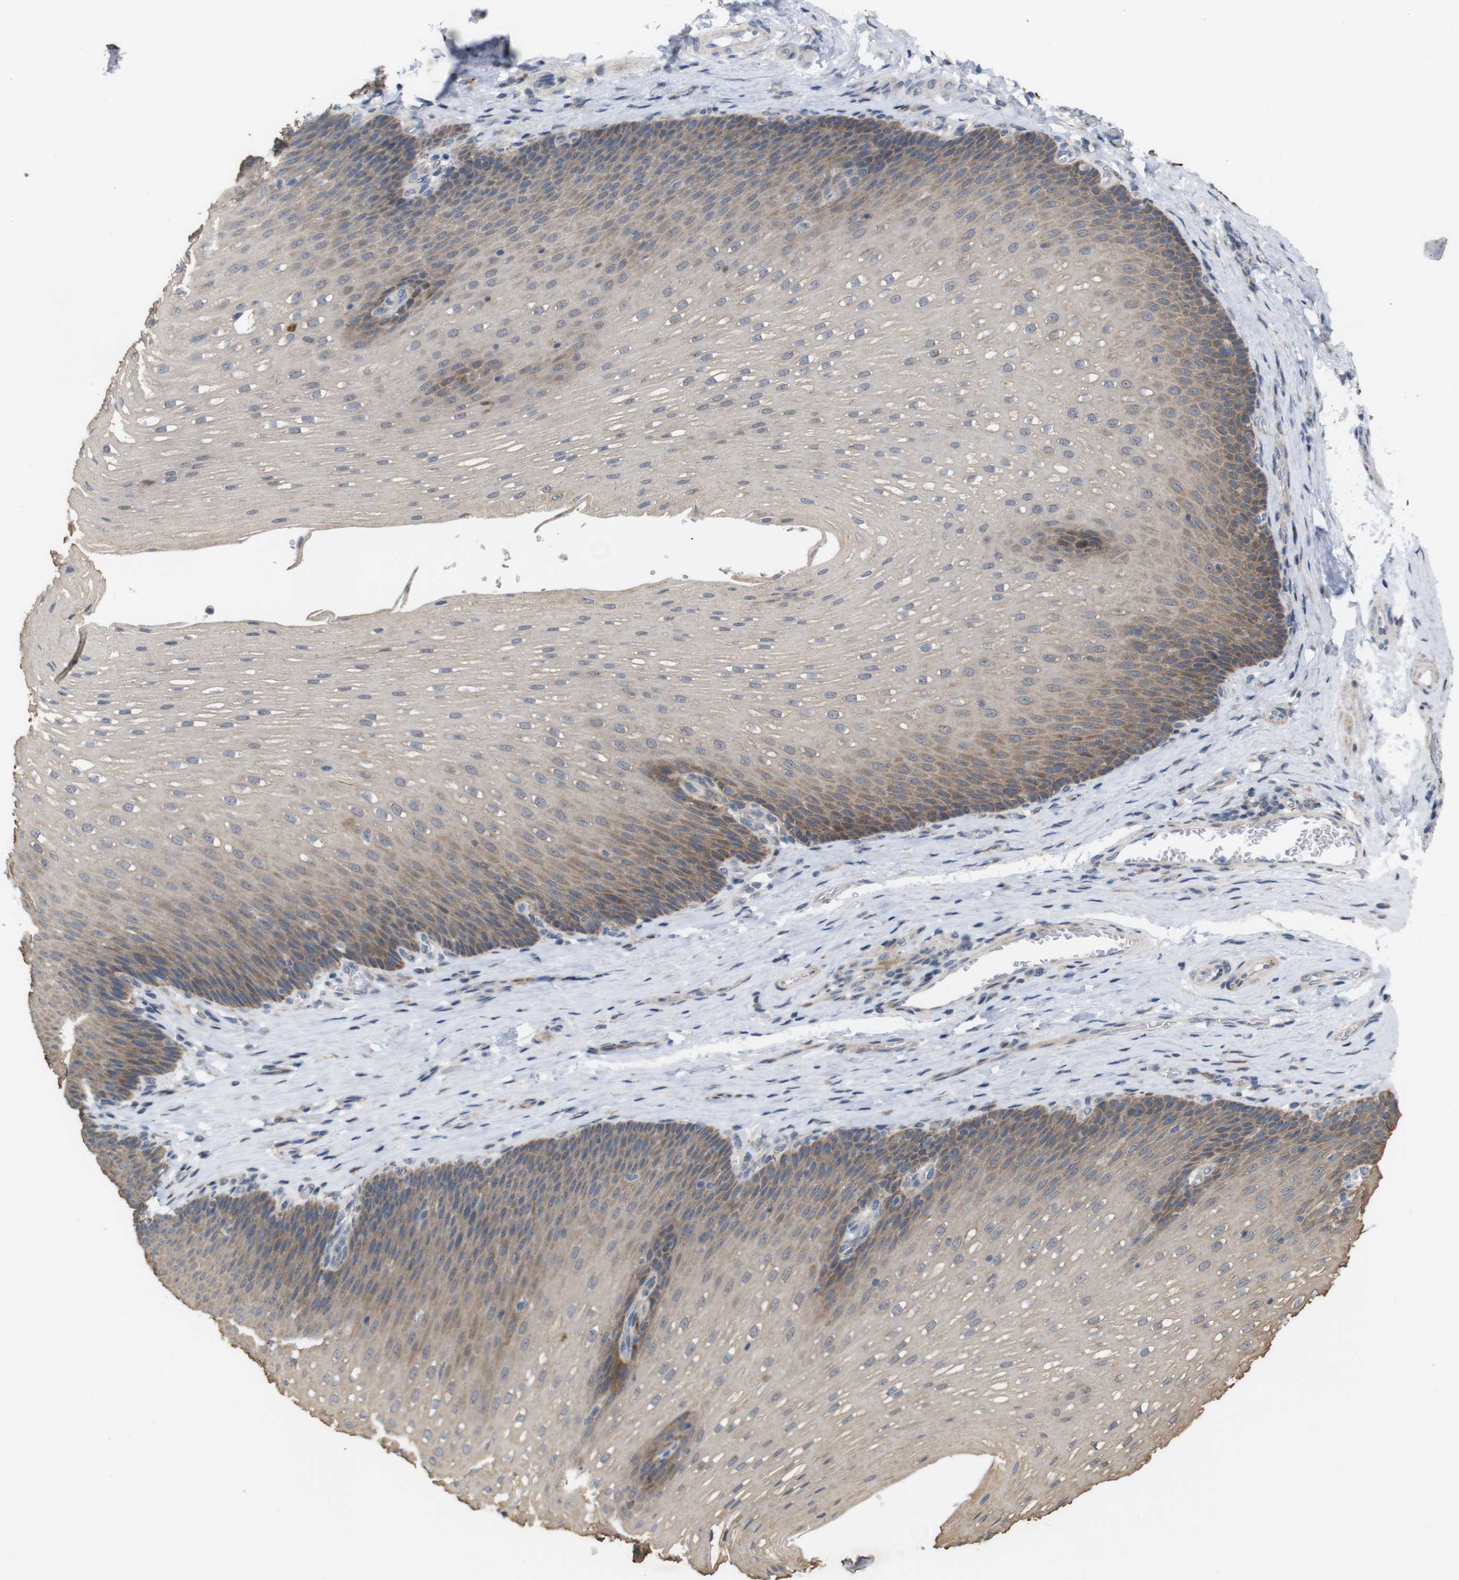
{"staining": {"intensity": "strong", "quantity": "<25%", "location": "cytoplasmic/membranous"}, "tissue": "esophagus", "cell_type": "Squamous epithelial cells", "image_type": "normal", "snomed": [{"axis": "morphology", "description": "Normal tissue, NOS"}, {"axis": "topography", "description": "Esophagus"}], "caption": "About <25% of squamous epithelial cells in normal human esophagus exhibit strong cytoplasmic/membranous protein expression as visualized by brown immunohistochemical staining.", "gene": "ATP7B", "patient": {"sex": "male", "age": 48}}